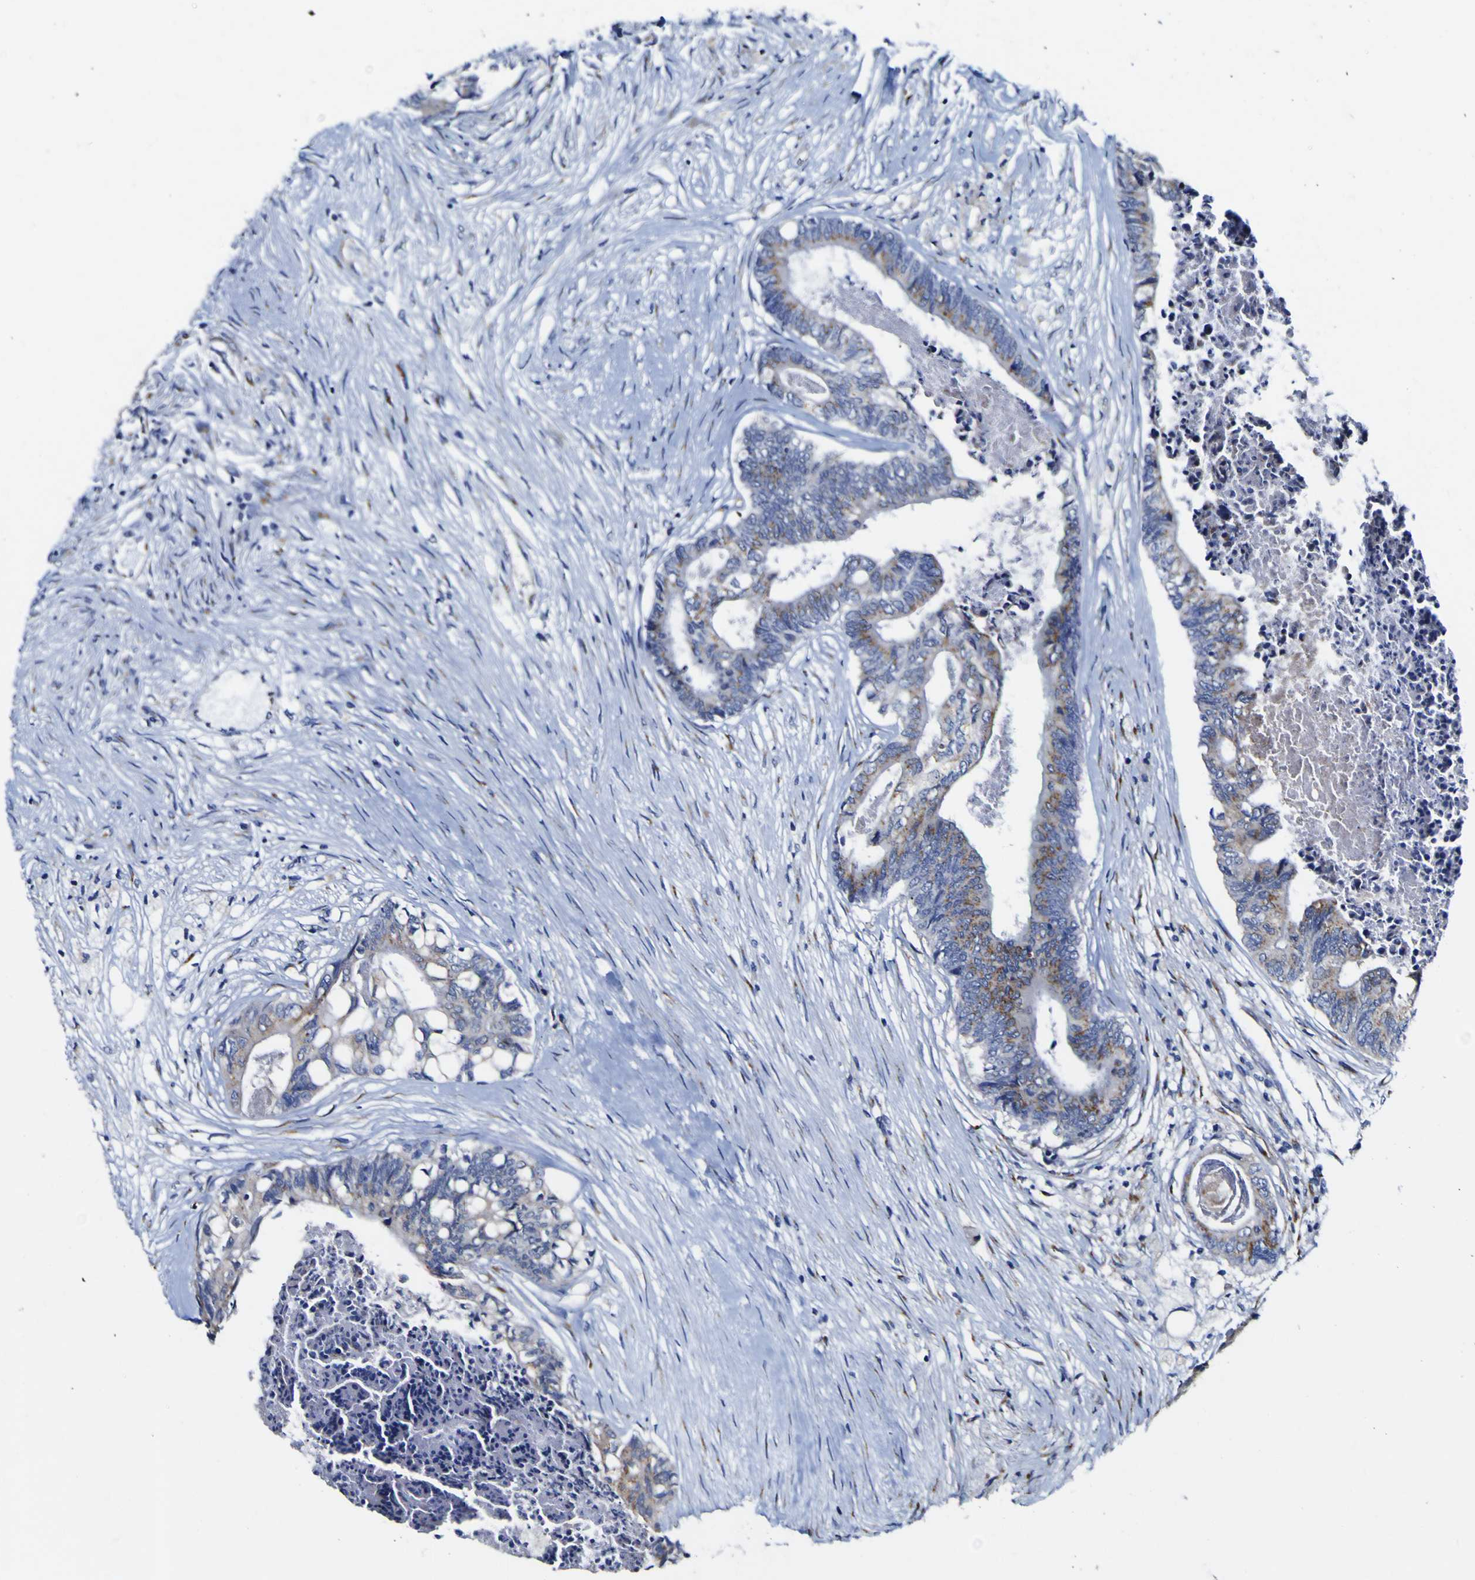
{"staining": {"intensity": "weak", "quantity": ">75%", "location": "cytoplasmic/membranous"}, "tissue": "colorectal cancer", "cell_type": "Tumor cells", "image_type": "cancer", "snomed": [{"axis": "morphology", "description": "Adenocarcinoma, NOS"}, {"axis": "topography", "description": "Rectum"}], "caption": "Colorectal cancer stained with a protein marker shows weak staining in tumor cells.", "gene": "GOLM1", "patient": {"sex": "male", "age": 63}}